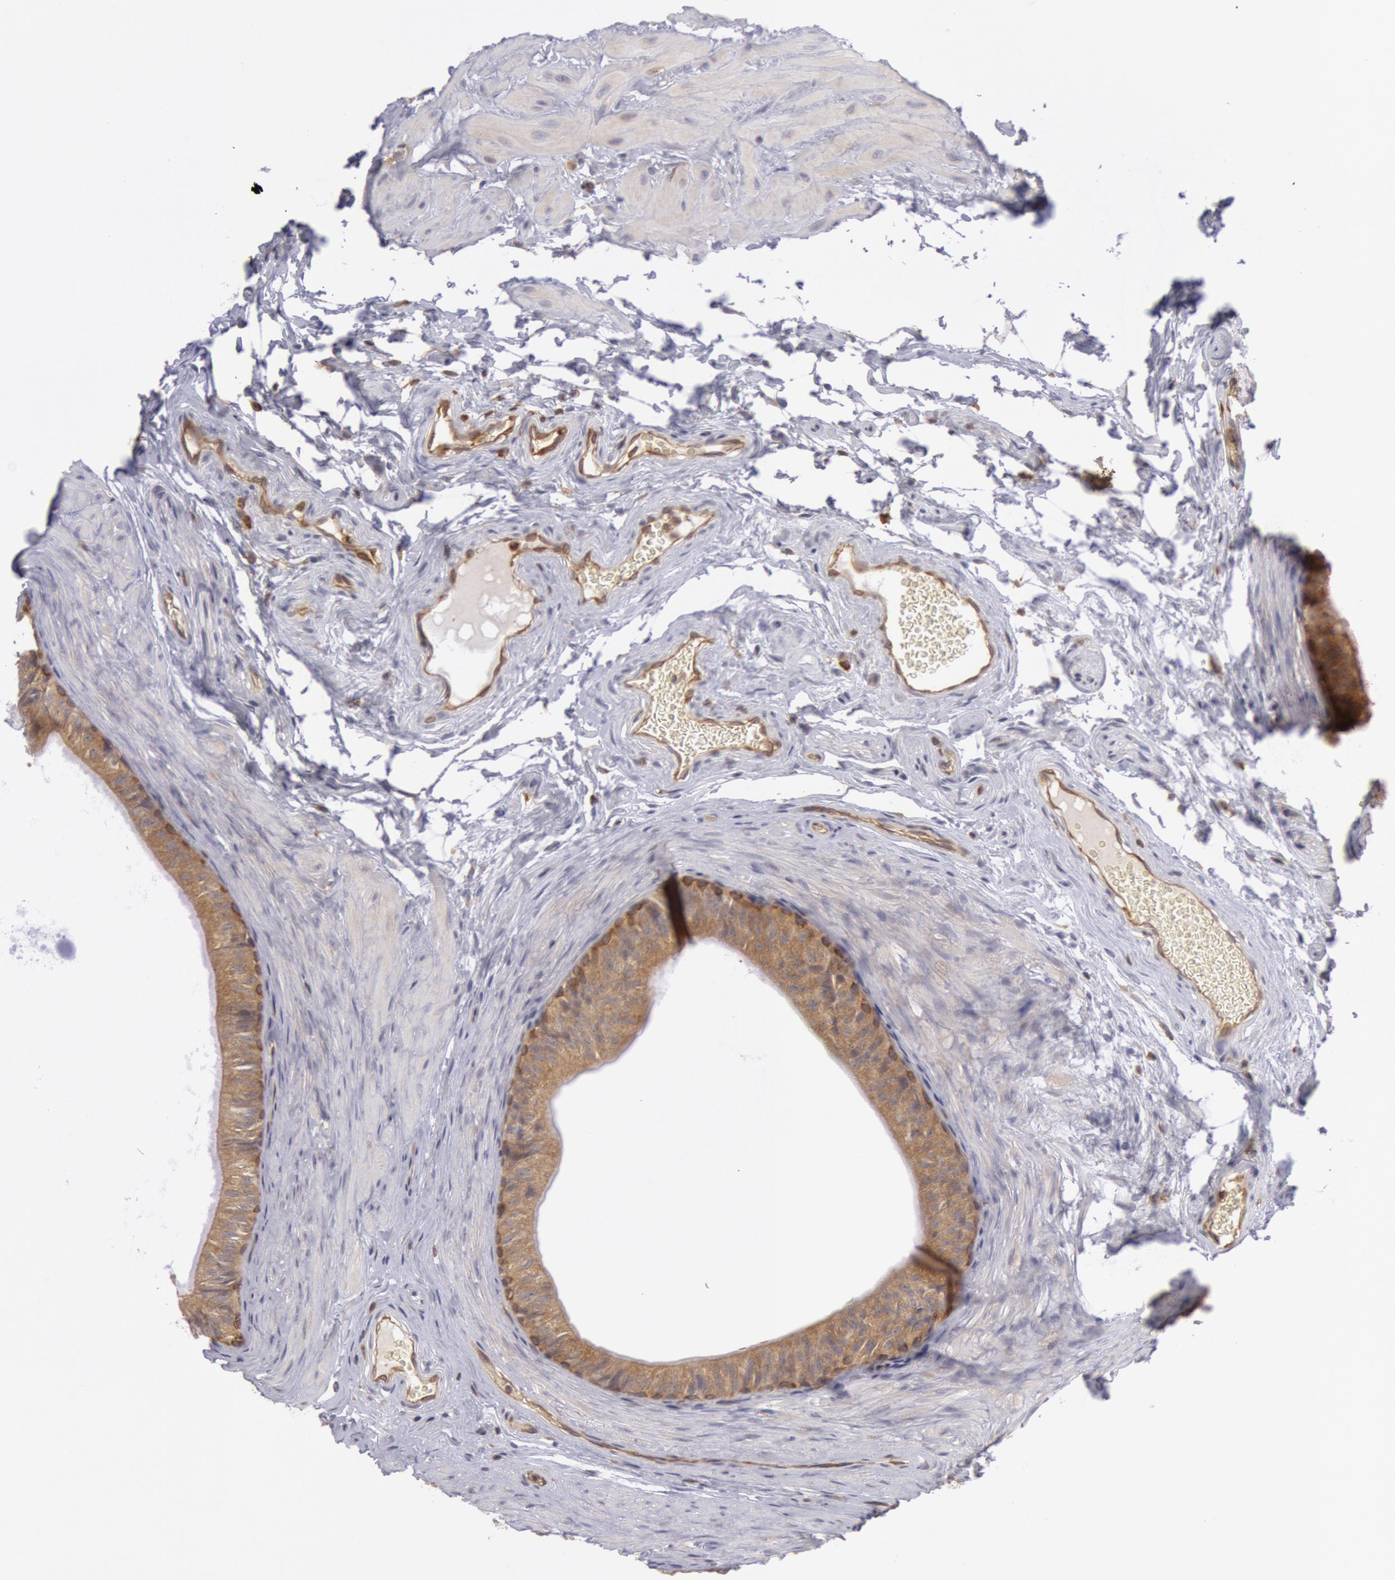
{"staining": {"intensity": "moderate", "quantity": ">75%", "location": "cytoplasmic/membranous"}, "tissue": "epididymis", "cell_type": "Glandular cells", "image_type": "normal", "snomed": [{"axis": "morphology", "description": "Normal tissue, NOS"}, {"axis": "topography", "description": "Testis"}, {"axis": "topography", "description": "Epididymis"}], "caption": "A micrograph of human epididymis stained for a protein displays moderate cytoplasmic/membranous brown staining in glandular cells.", "gene": "IKBKB", "patient": {"sex": "male", "age": 36}}